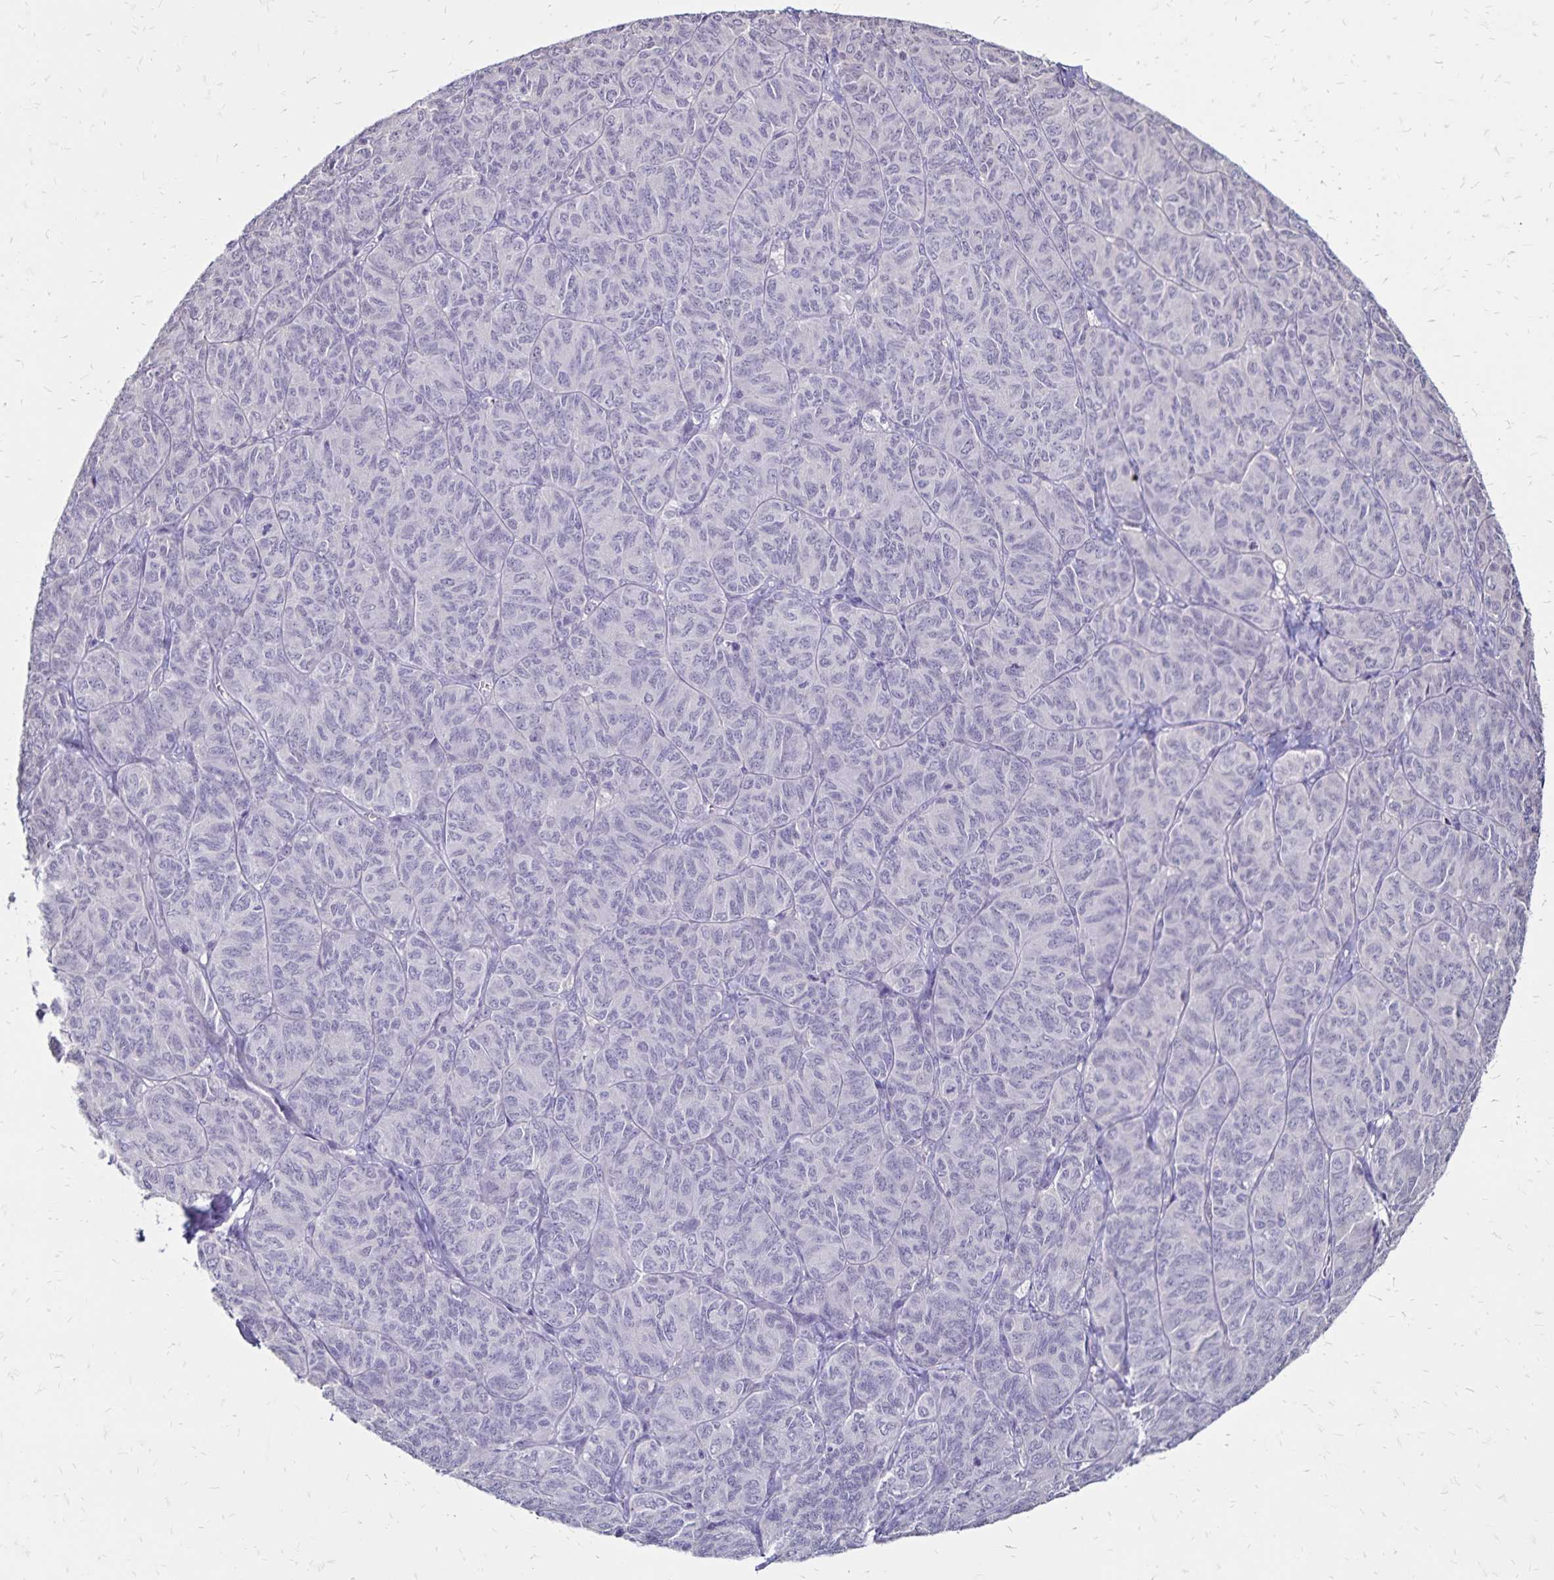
{"staining": {"intensity": "negative", "quantity": "none", "location": "none"}, "tissue": "ovarian cancer", "cell_type": "Tumor cells", "image_type": "cancer", "snomed": [{"axis": "morphology", "description": "Carcinoma, endometroid"}, {"axis": "topography", "description": "Ovary"}], "caption": "There is no significant positivity in tumor cells of ovarian endometroid carcinoma.", "gene": "SH3GL3", "patient": {"sex": "female", "age": 80}}